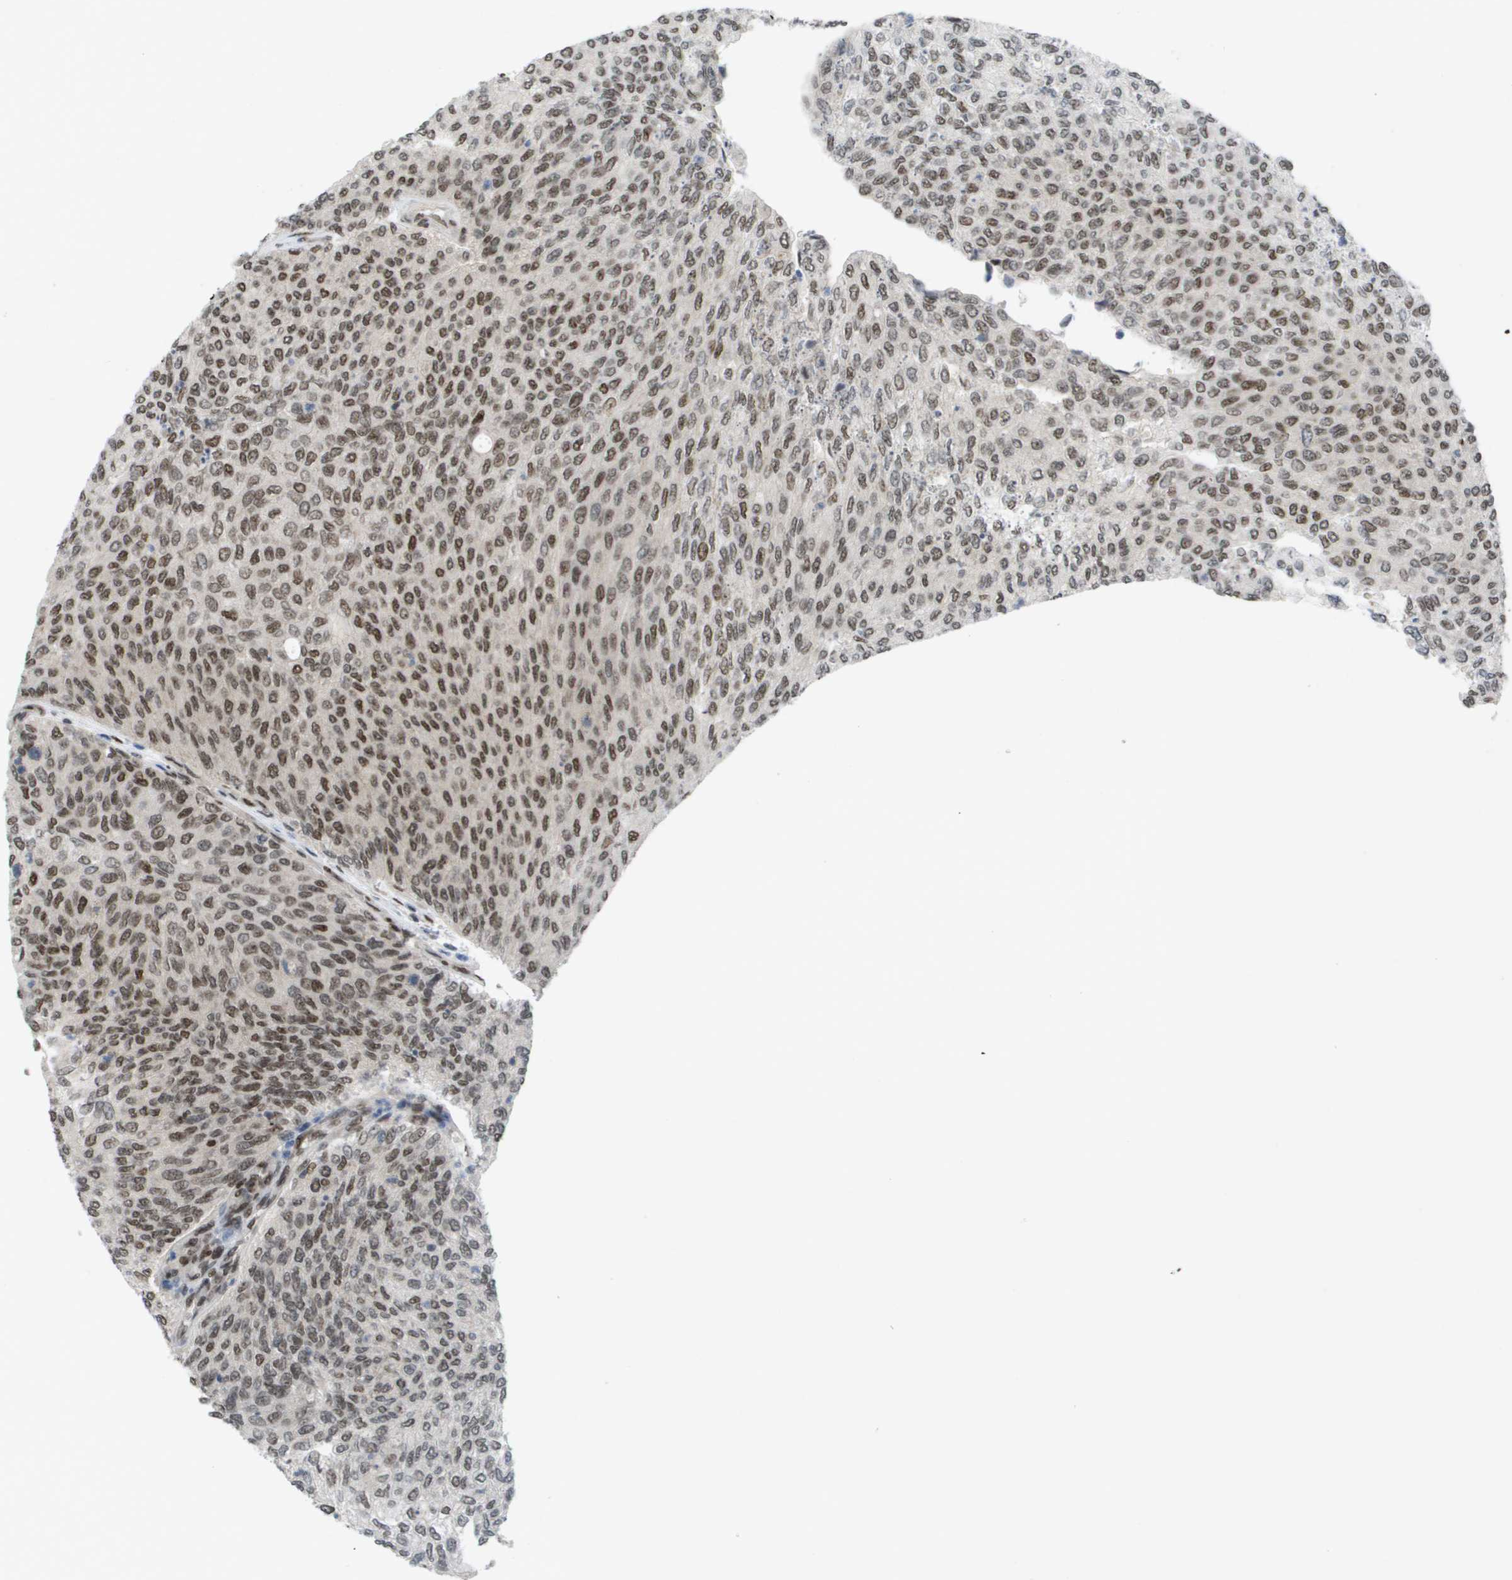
{"staining": {"intensity": "moderate", "quantity": ">75%", "location": "nuclear"}, "tissue": "urothelial cancer", "cell_type": "Tumor cells", "image_type": "cancer", "snomed": [{"axis": "morphology", "description": "Urothelial carcinoma, Low grade"}, {"axis": "topography", "description": "Urinary bladder"}], "caption": "Tumor cells exhibit moderate nuclear staining in approximately >75% of cells in low-grade urothelial carcinoma. (Brightfield microscopy of DAB IHC at high magnification).", "gene": "CDT1", "patient": {"sex": "female", "age": 79}}